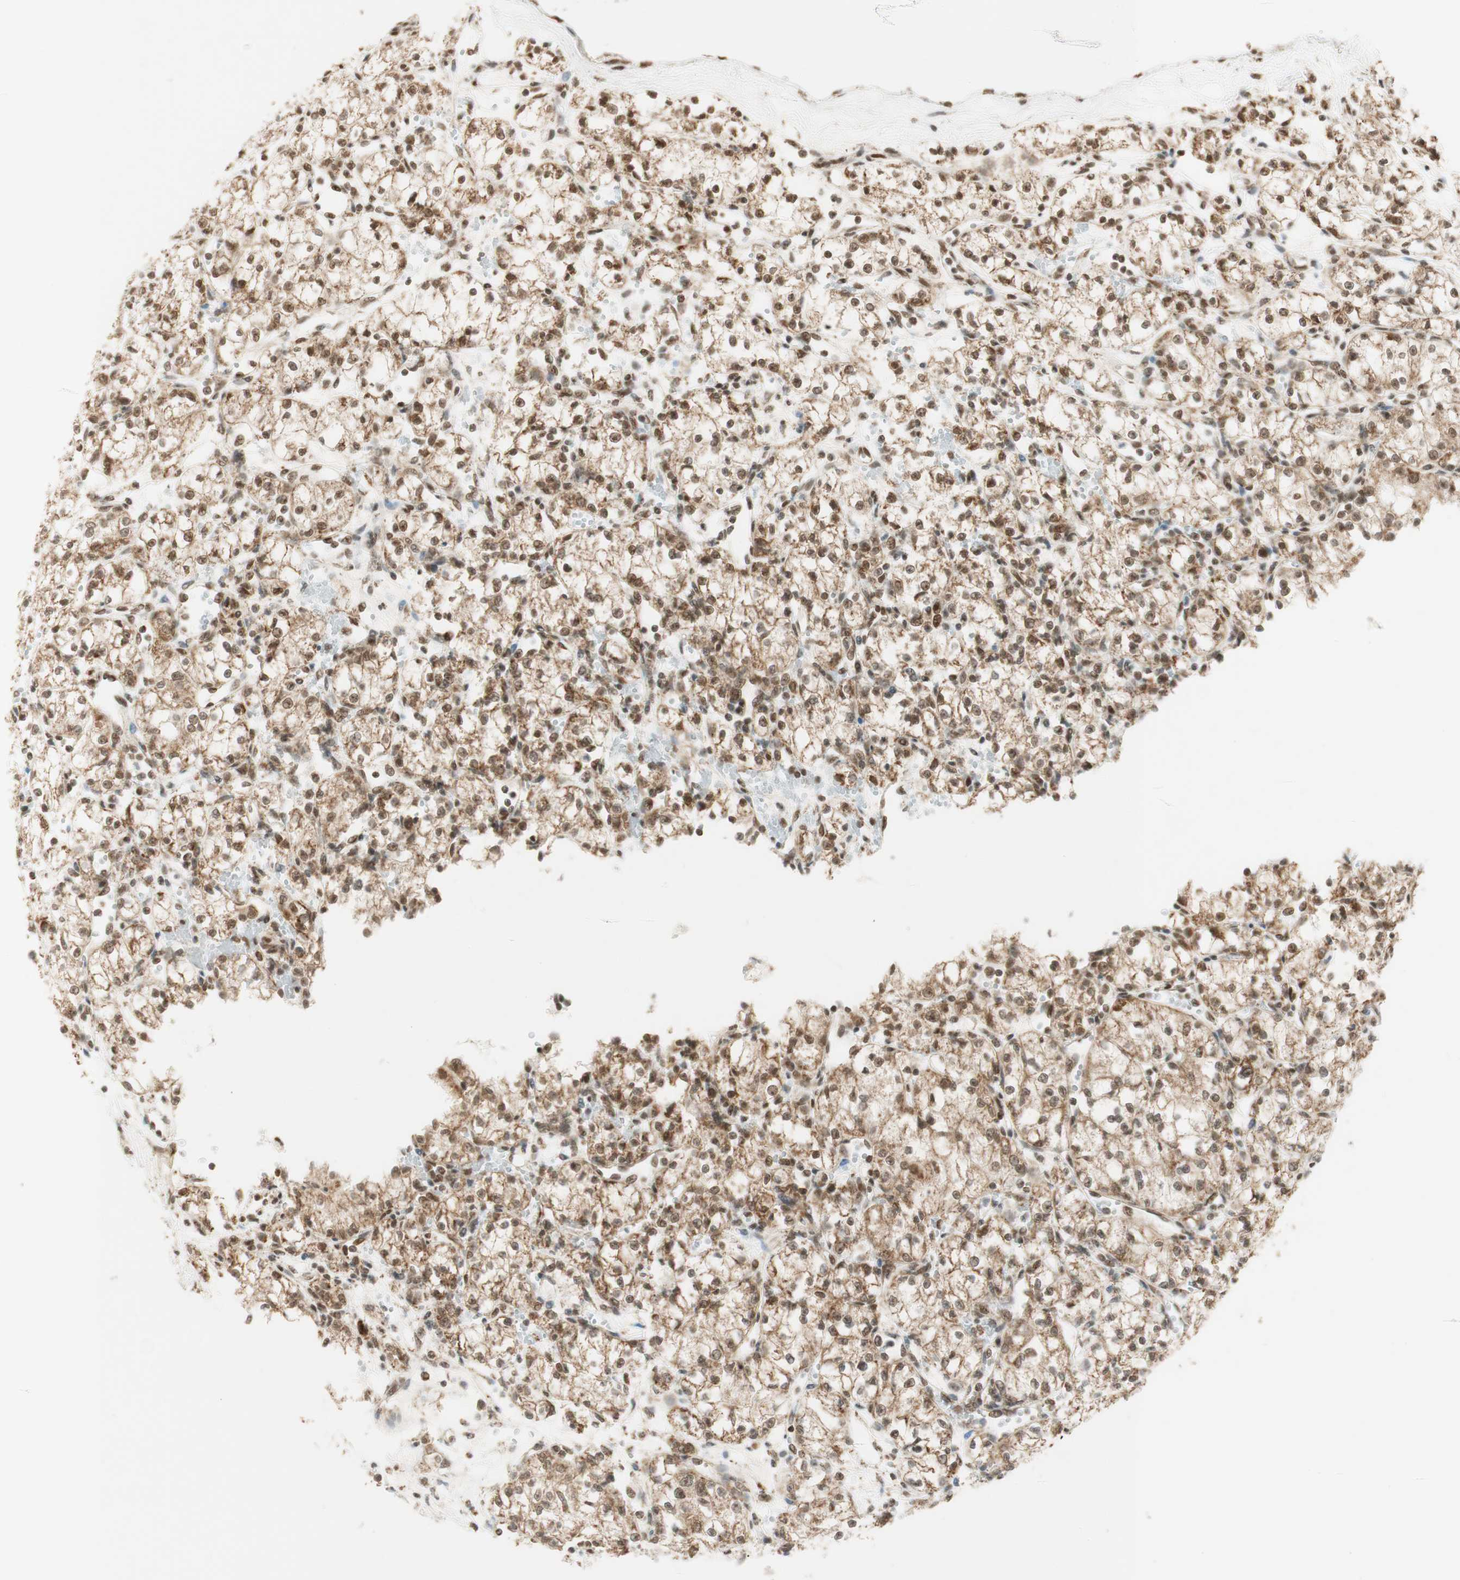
{"staining": {"intensity": "moderate", "quantity": ">75%", "location": "cytoplasmic/membranous,nuclear"}, "tissue": "renal cancer", "cell_type": "Tumor cells", "image_type": "cancer", "snomed": [{"axis": "morphology", "description": "Normal tissue, NOS"}, {"axis": "morphology", "description": "Adenocarcinoma, NOS"}, {"axis": "topography", "description": "Kidney"}], "caption": "A brown stain highlights moderate cytoplasmic/membranous and nuclear staining of a protein in adenocarcinoma (renal) tumor cells. The protein is shown in brown color, while the nuclei are stained blue.", "gene": "ZNF782", "patient": {"sex": "male", "age": 59}}